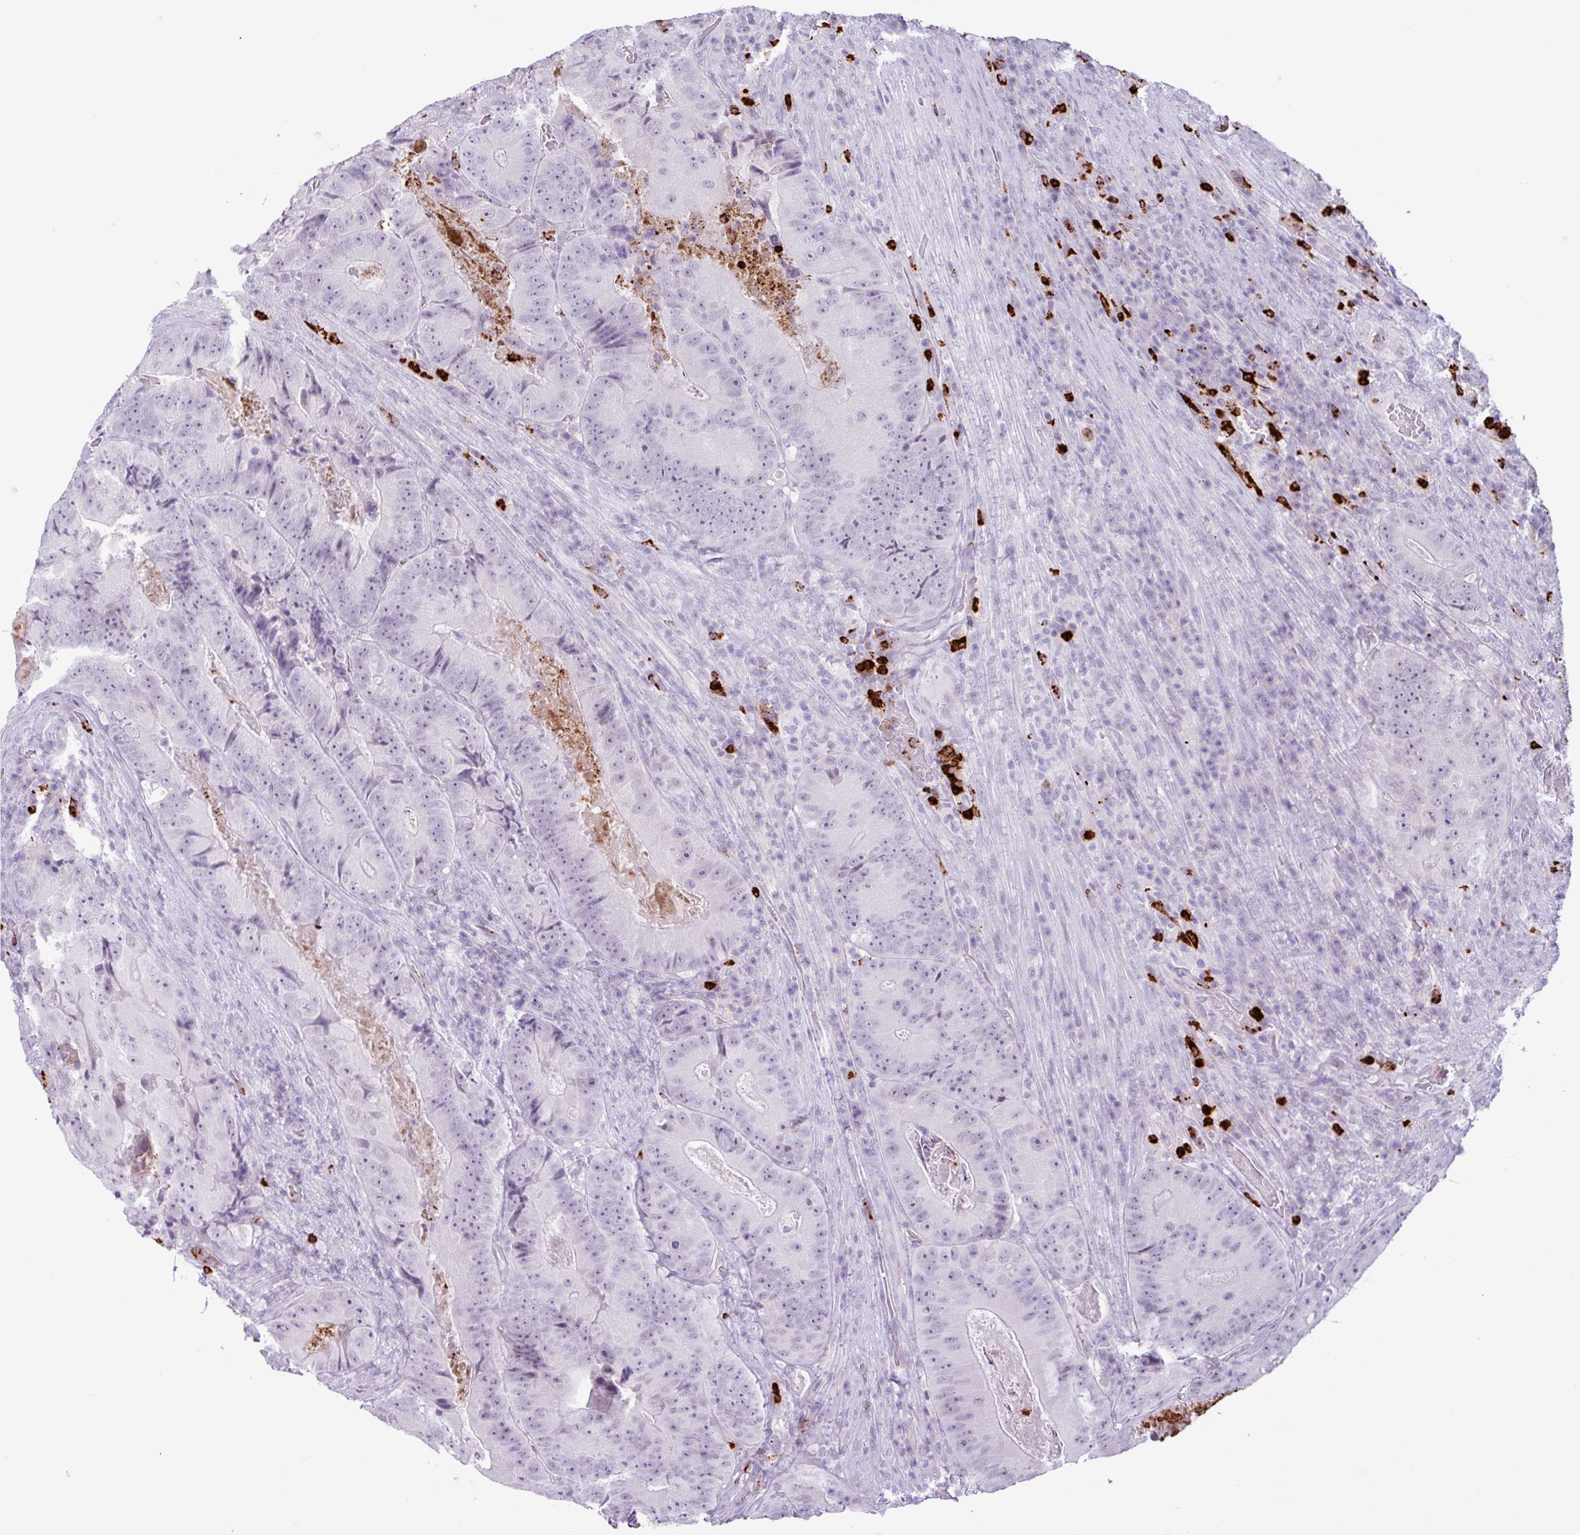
{"staining": {"intensity": "negative", "quantity": "none", "location": "none"}, "tissue": "colorectal cancer", "cell_type": "Tumor cells", "image_type": "cancer", "snomed": [{"axis": "morphology", "description": "Adenocarcinoma, NOS"}, {"axis": "topography", "description": "Colon"}], "caption": "Immunohistochemistry (IHC) of human colorectal cancer (adenocarcinoma) reveals no expression in tumor cells. Brightfield microscopy of immunohistochemistry (IHC) stained with DAB (brown) and hematoxylin (blue), captured at high magnification.", "gene": "TMEM178A", "patient": {"sex": "female", "age": 86}}